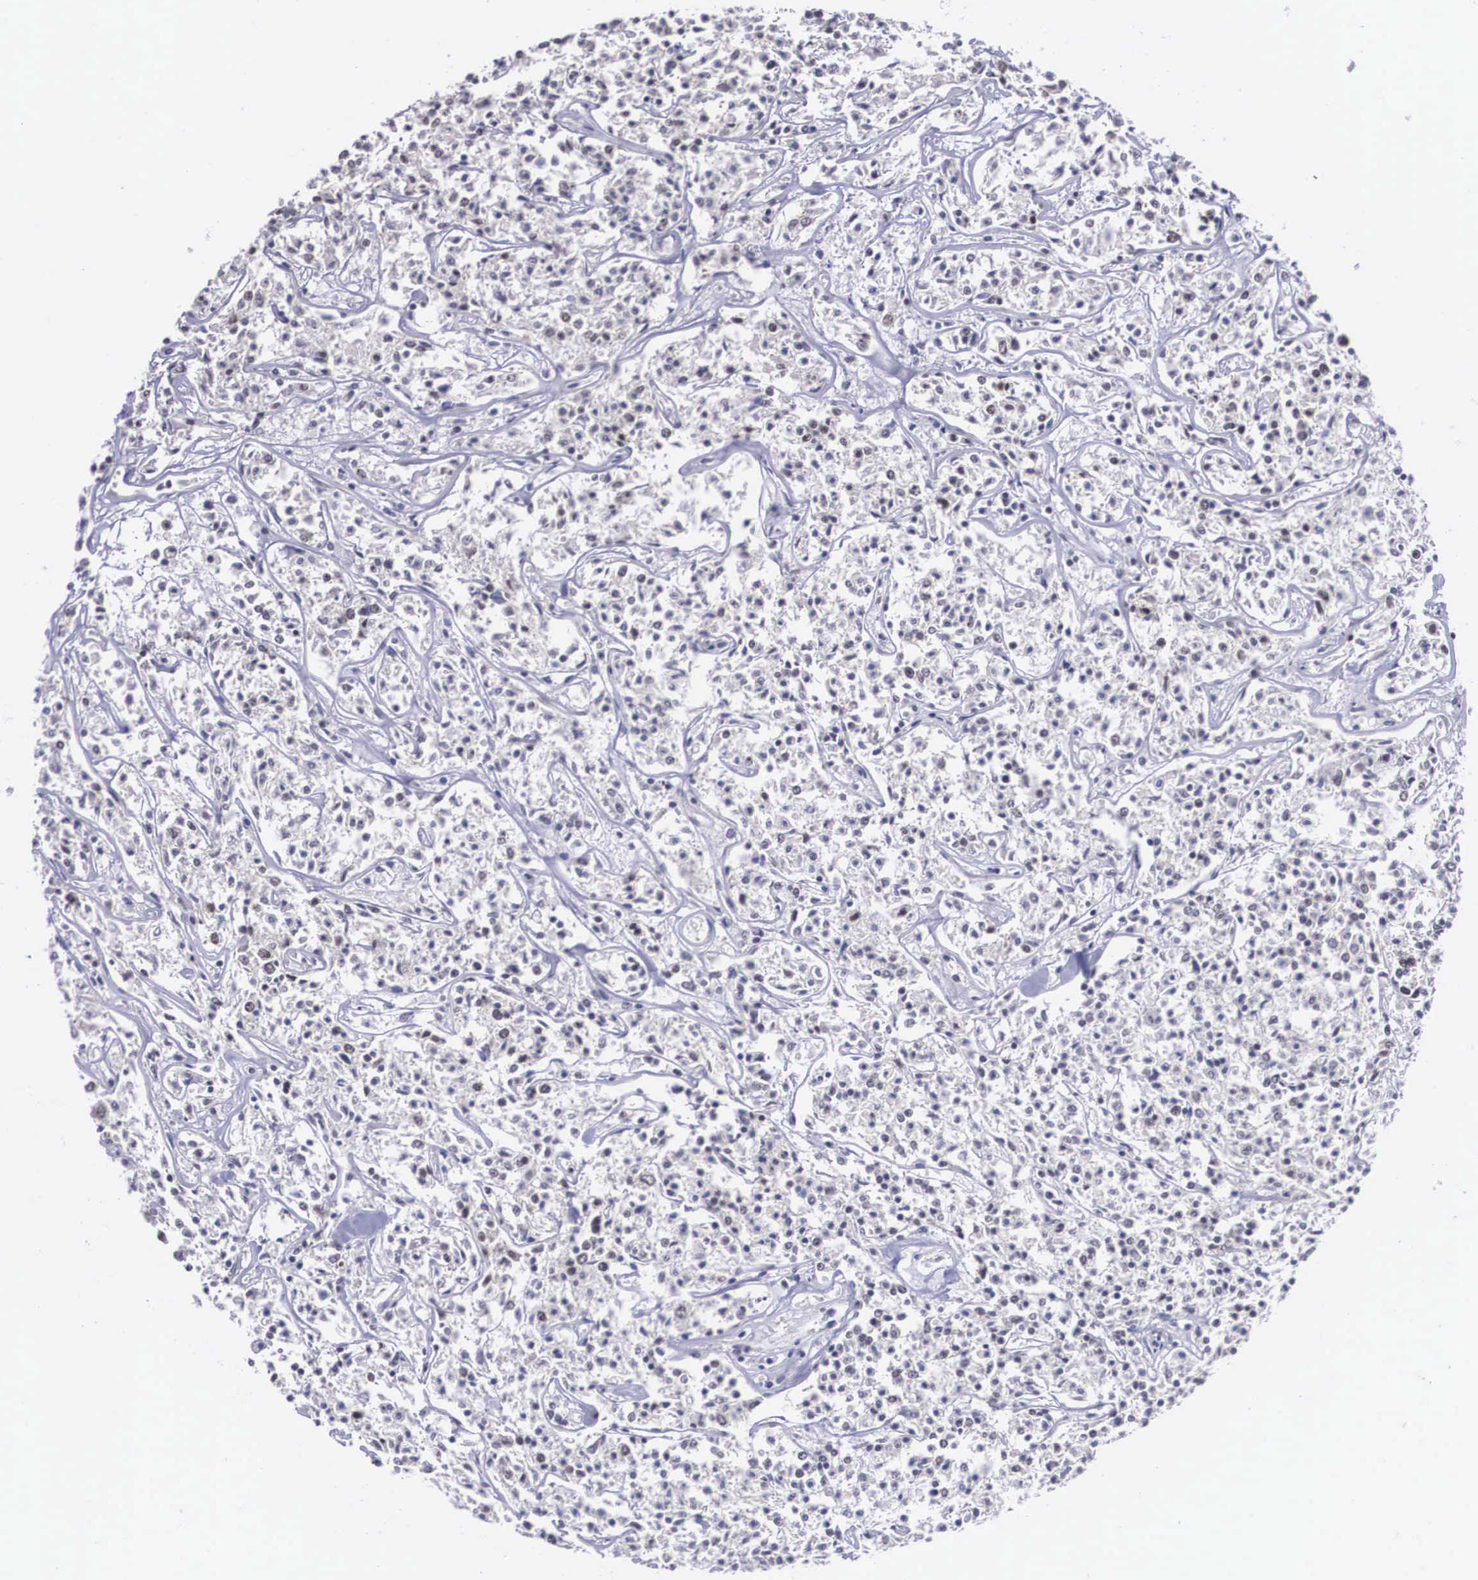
{"staining": {"intensity": "negative", "quantity": "none", "location": "none"}, "tissue": "lymphoma", "cell_type": "Tumor cells", "image_type": "cancer", "snomed": [{"axis": "morphology", "description": "Malignant lymphoma, non-Hodgkin's type, Low grade"}, {"axis": "topography", "description": "Small intestine"}], "caption": "The micrograph shows no staining of tumor cells in low-grade malignant lymphoma, non-Hodgkin's type.", "gene": "ZNF275", "patient": {"sex": "female", "age": 59}}